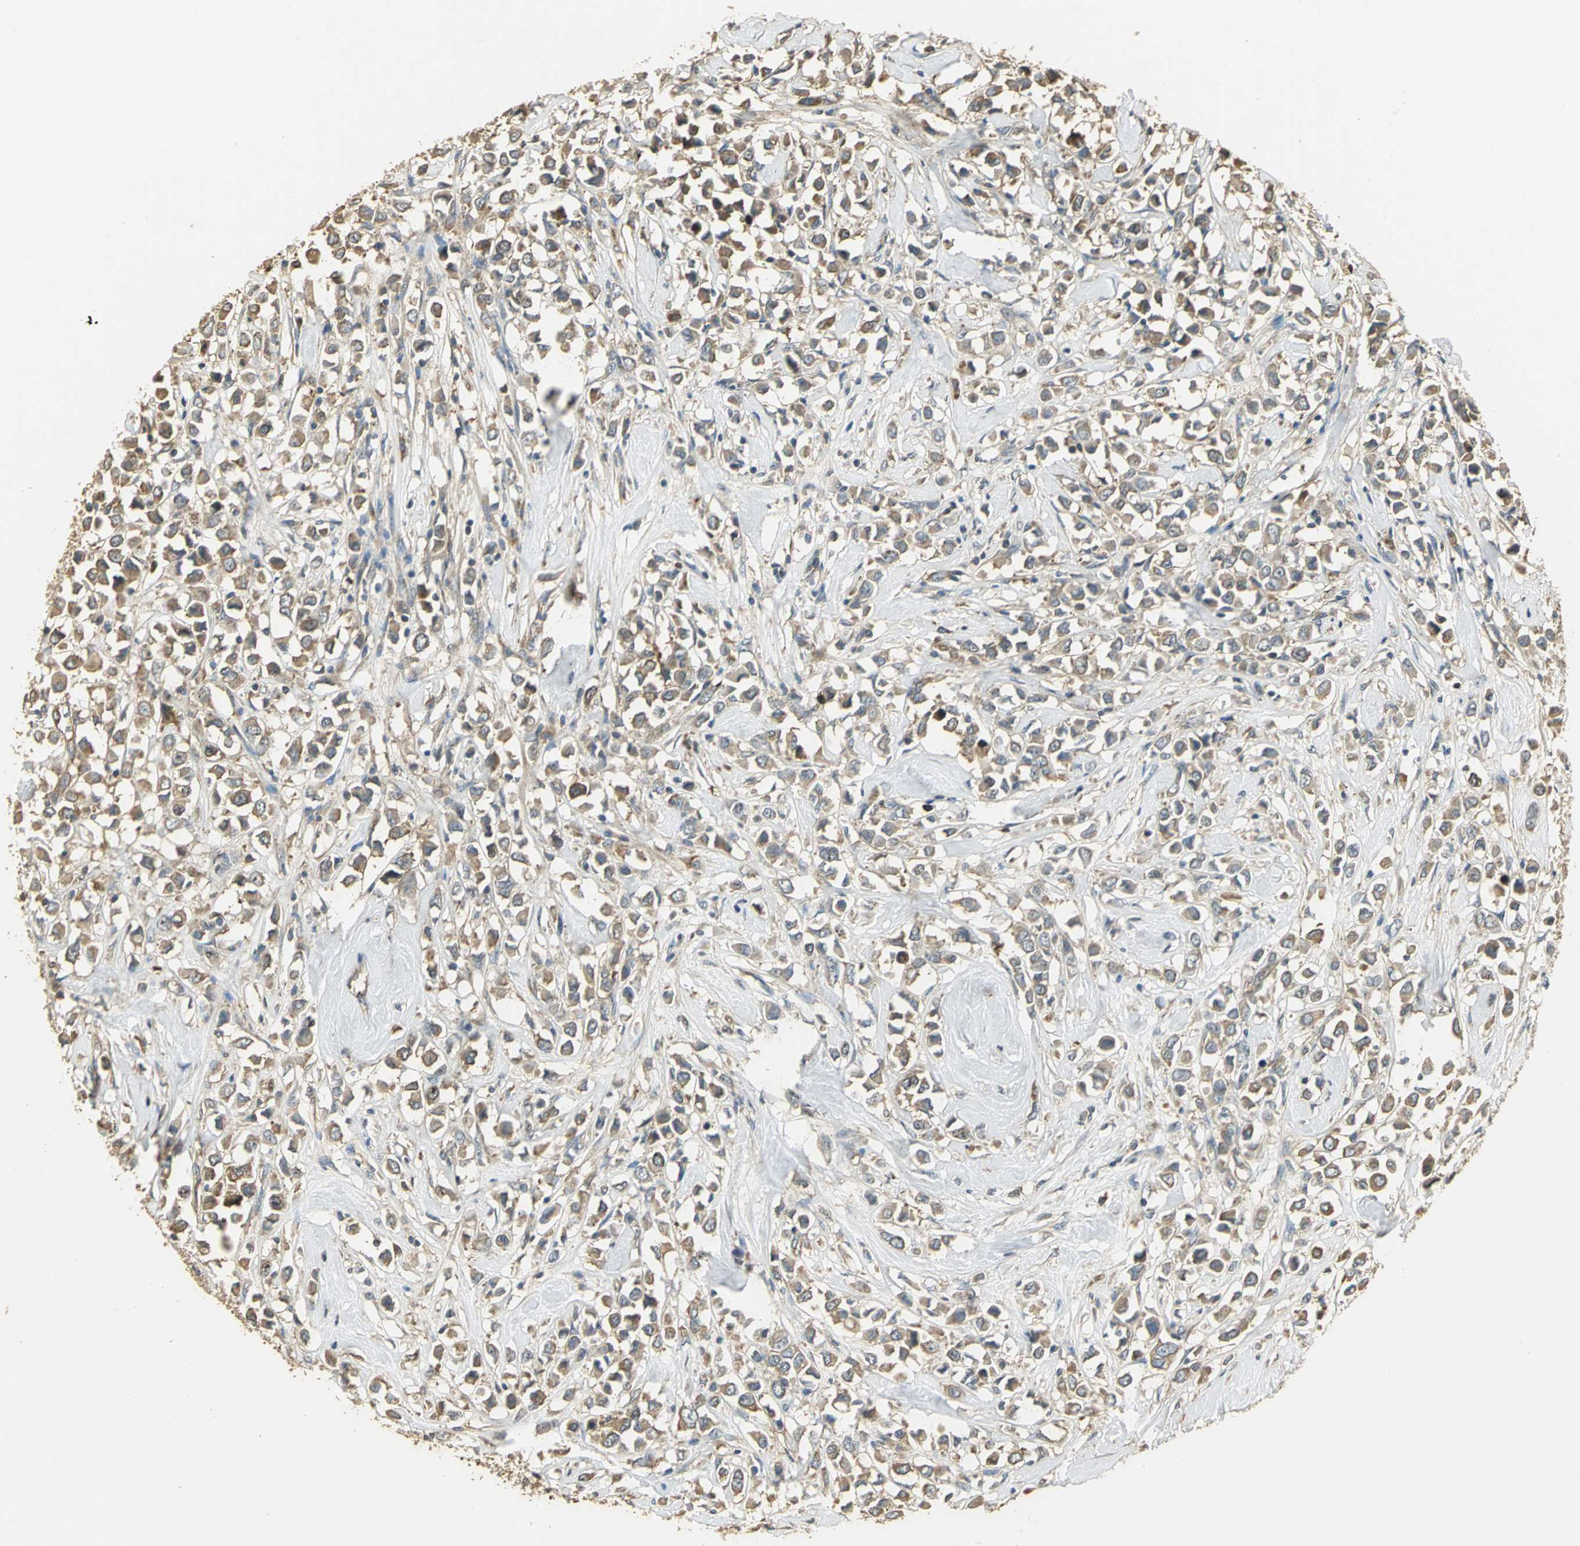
{"staining": {"intensity": "moderate", "quantity": ">75%", "location": "cytoplasmic/membranous"}, "tissue": "breast cancer", "cell_type": "Tumor cells", "image_type": "cancer", "snomed": [{"axis": "morphology", "description": "Duct carcinoma"}, {"axis": "topography", "description": "Breast"}], "caption": "Immunohistochemistry image of neoplastic tissue: breast invasive ductal carcinoma stained using immunohistochemistry reveals medium levels of moderate protein expression localized specifically in the cytoplasmic/membranous of tumor cells, appearing as a cytoplasmic/membranous brown color.", "gene": "RARS1", "patient": {"sex": "female", "age": 61}}